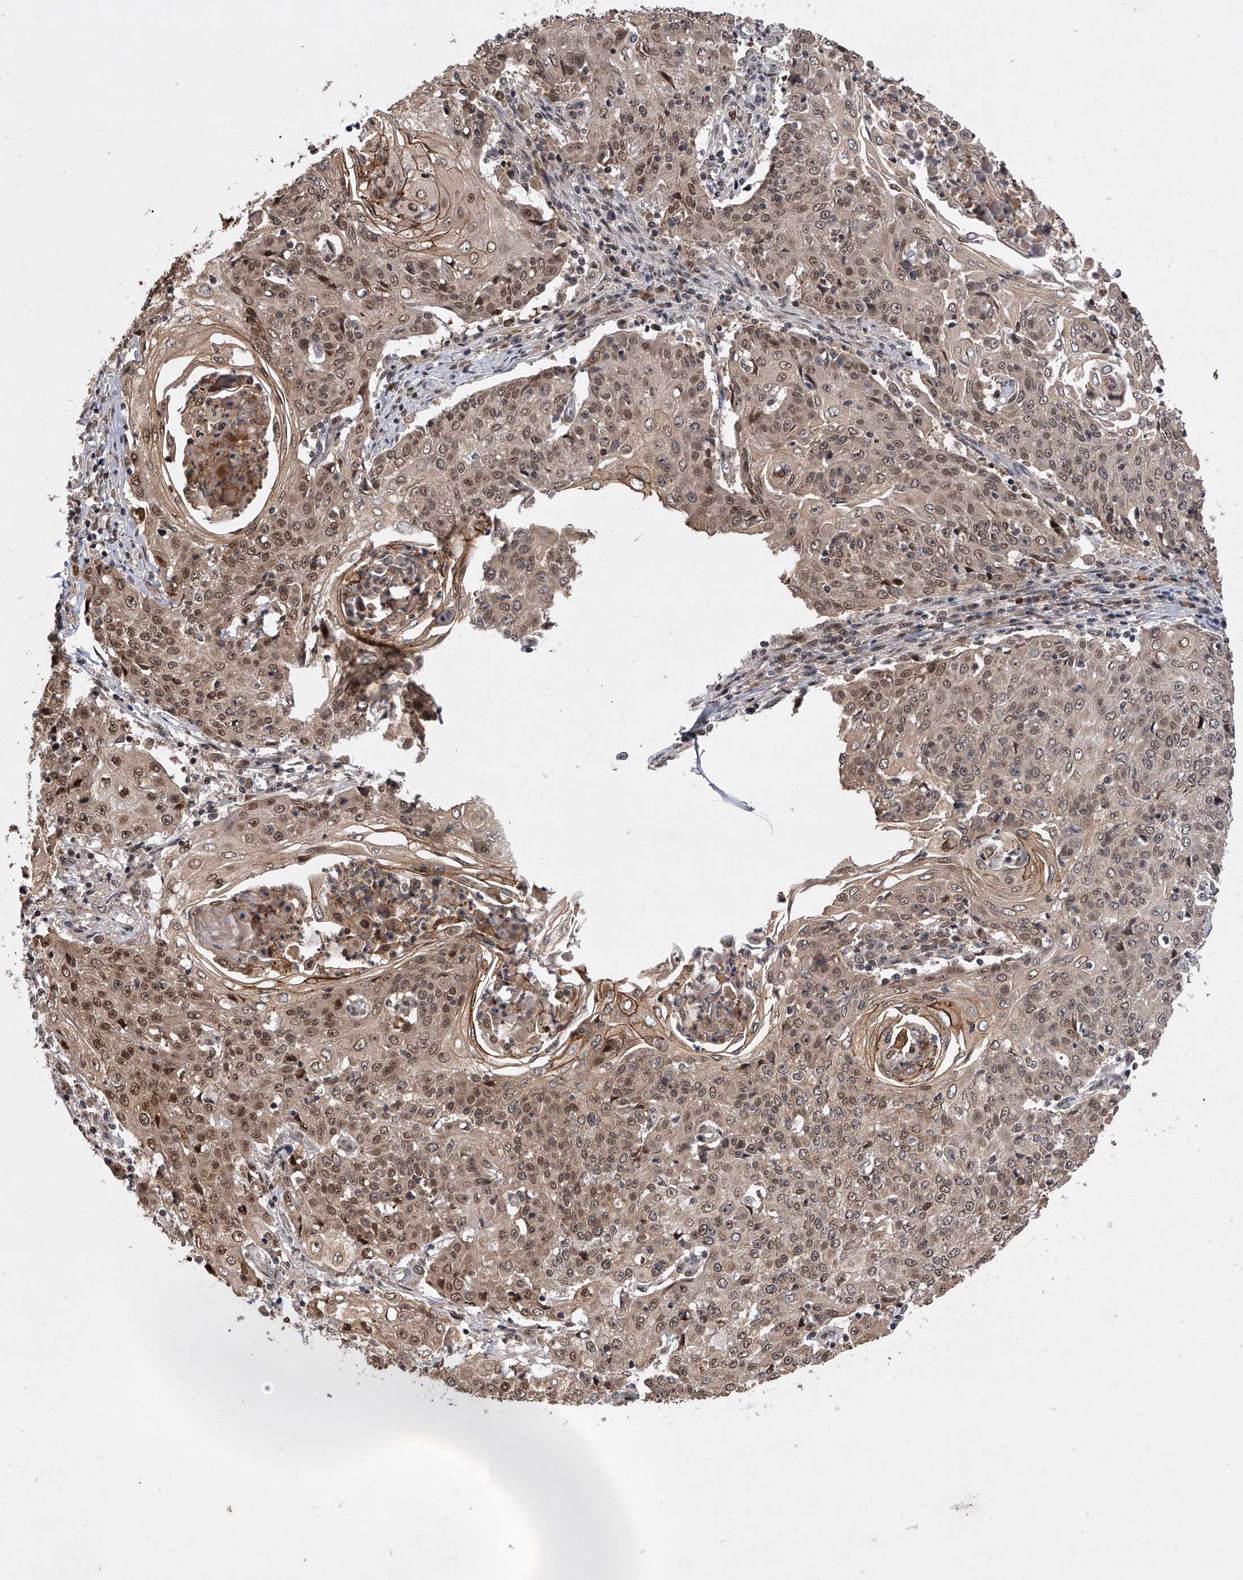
{"staining": {"intensity": "moderate", "quantity": ">75%", "location": "cytoplasmic/membranous,nuclear"}, "tissue": "cervical cancer", "cell_type": "Tumor cells", "image_type": "cancer", "snomed": [{"axis": "morphology", "description": "Squamous cell carcinoma, NOS"}, {"axis": "topography", "description": "Cervix"}], "caption": "Protein expression analysis of squamous cell carcinoma (cervical) shows moderate cytoplasmic/membranous and nuclear expression in approximately >75% of tumor cells.", "gene": "BHLHE23", "patient": {"sex": "female", "age": 48}}